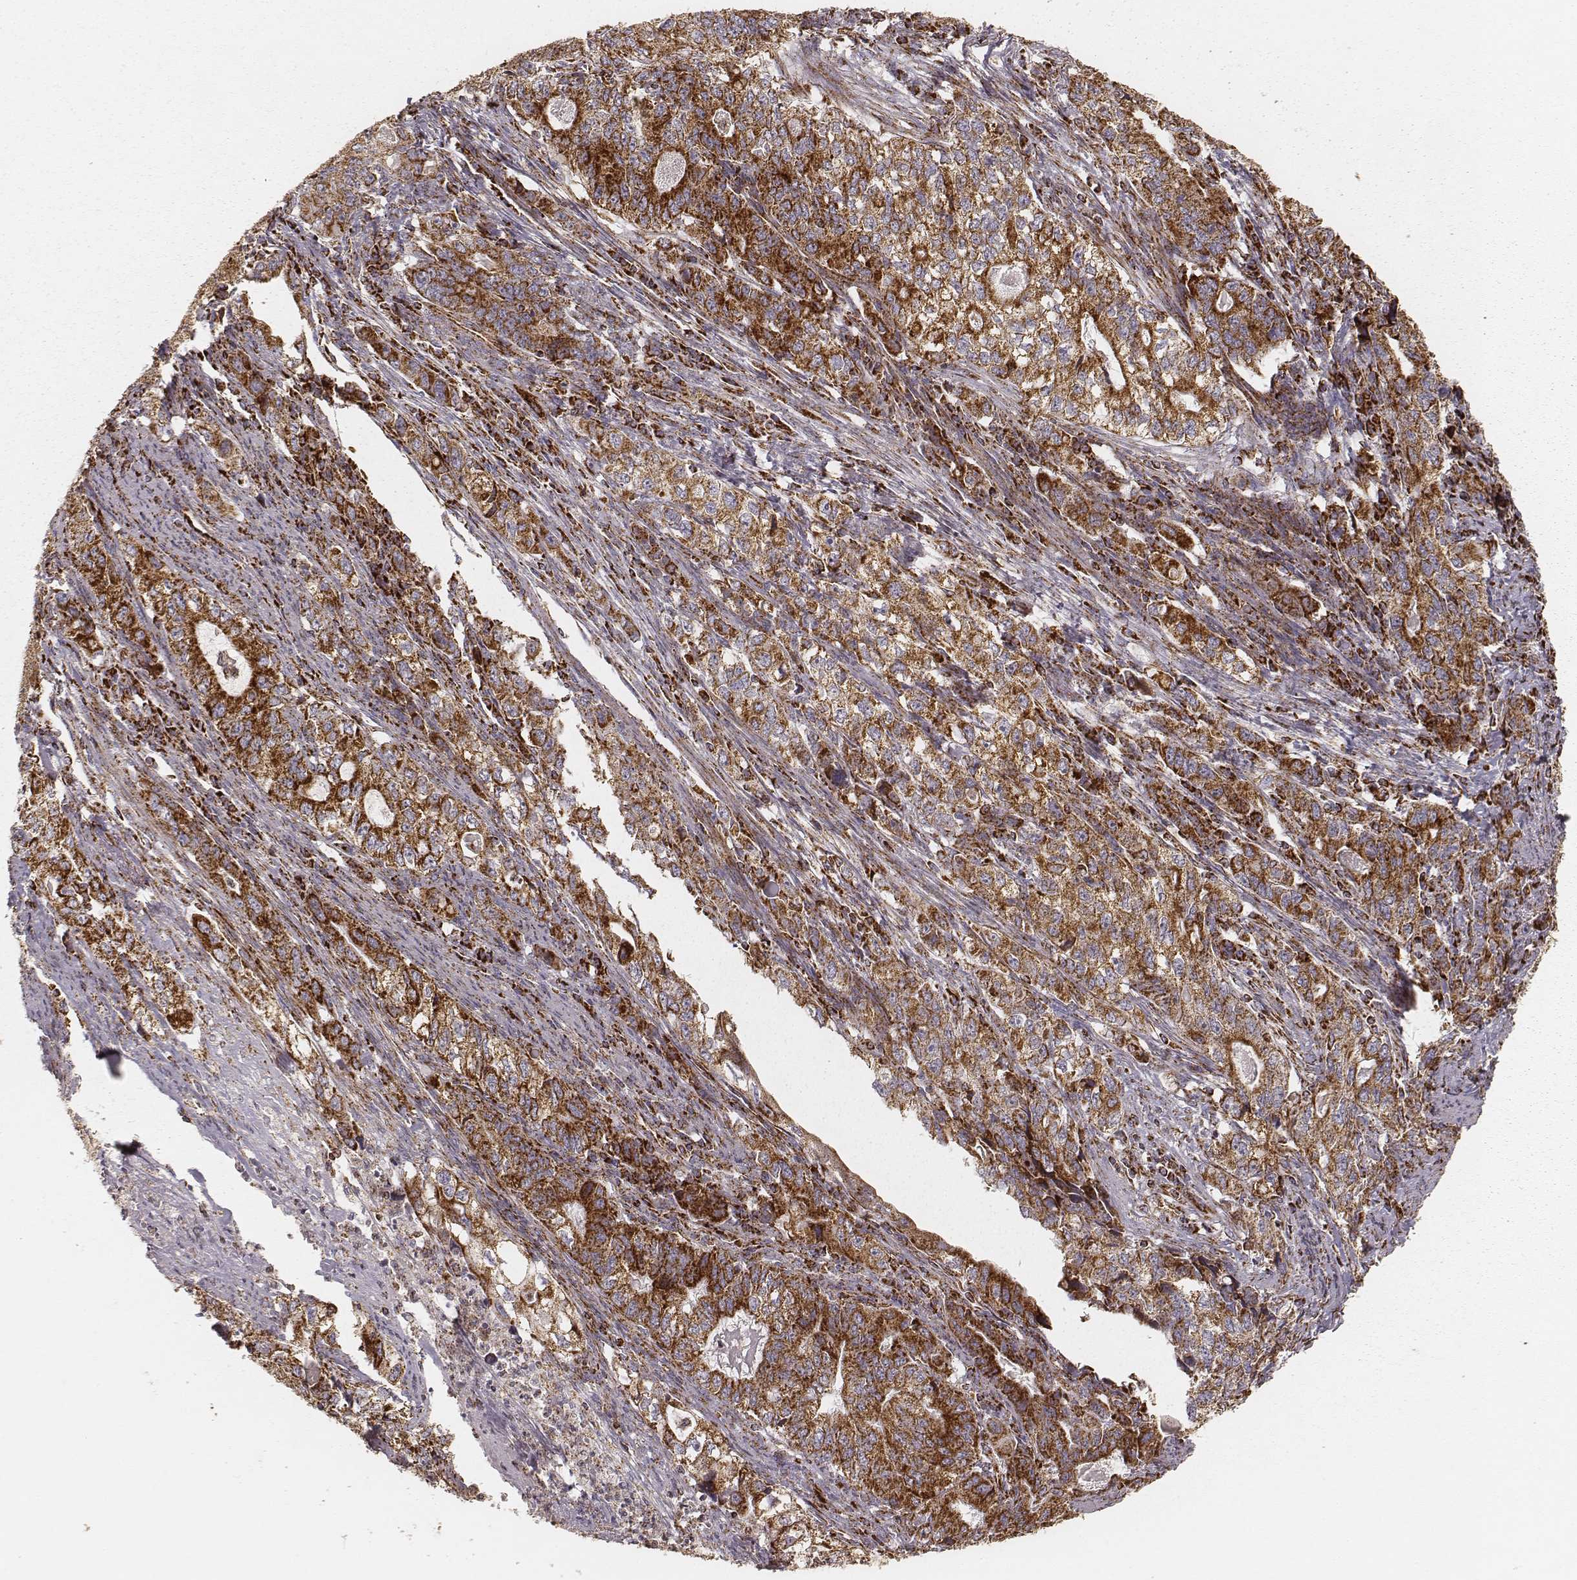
{"staining": {"intensity": "strong", "quantity": ">75%", "location": "cytoplasmic/membranous"}, "tissue": "stomach cancer", "cell_type": "Tumor cells", "image_type": "cancer", "snomed": [{"axis": "morphology", "description": "Adenocarcinoma, NOS"}, {"axis": "topography", "description": "Stomach, lower"}], "caption": "Immunohistochemical staining of human stomach cancer reveals high levels of strong cytoplasmic/membranous protein expression in approximately >75% of tumor cells. The staining was performed using DAB (3,3'-diaminobenzidine) to visualize the protein expression in brown, while the nuclei were stained in blue with hematoxylin (Magnification: 20x).", "gene": "CS", "patient": {"sex": "female", "age": 72}}